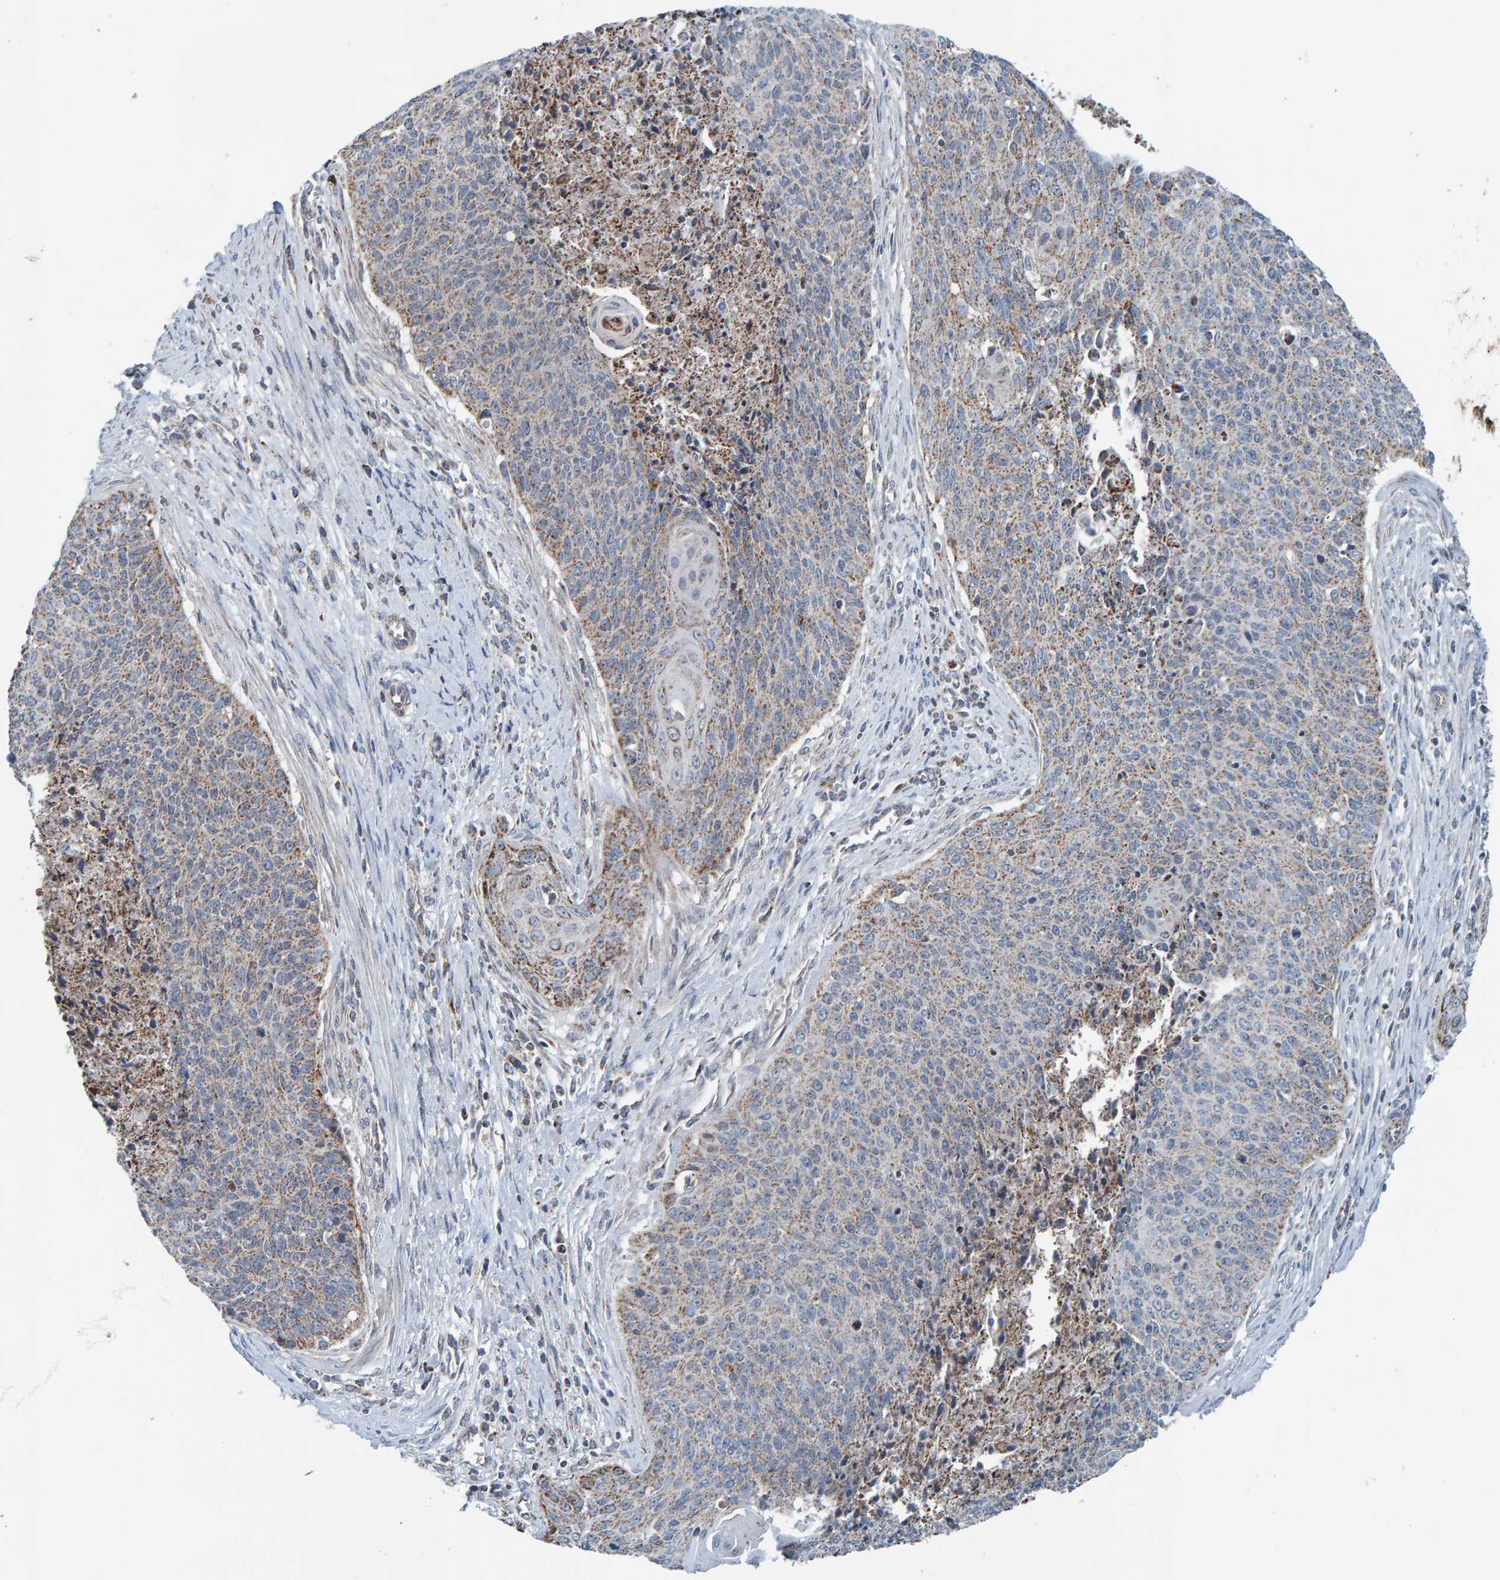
{"staining": {"intensity": "weak", "quantity": "25%-75%", "location": "cytoplasmic/membranous"}, "tissue": "cervical cancer", "cell_type": "Tumor cells", "image_type": "cancer", "snomed": [{"axis": "morphology", "description": "Squamous cell carcinoma, NOS"}, {"axis": "topography", "description": "Cervix"}], "caption": "Immunohistochemical staining of cervical squamous cell carcinoma shows low levels of weak cytoplasmic/membranous positivity in approximately 25%-75% of tumor cells.", "gene": "ZNF48", "patient": {"sex": "female", "age": 55}}